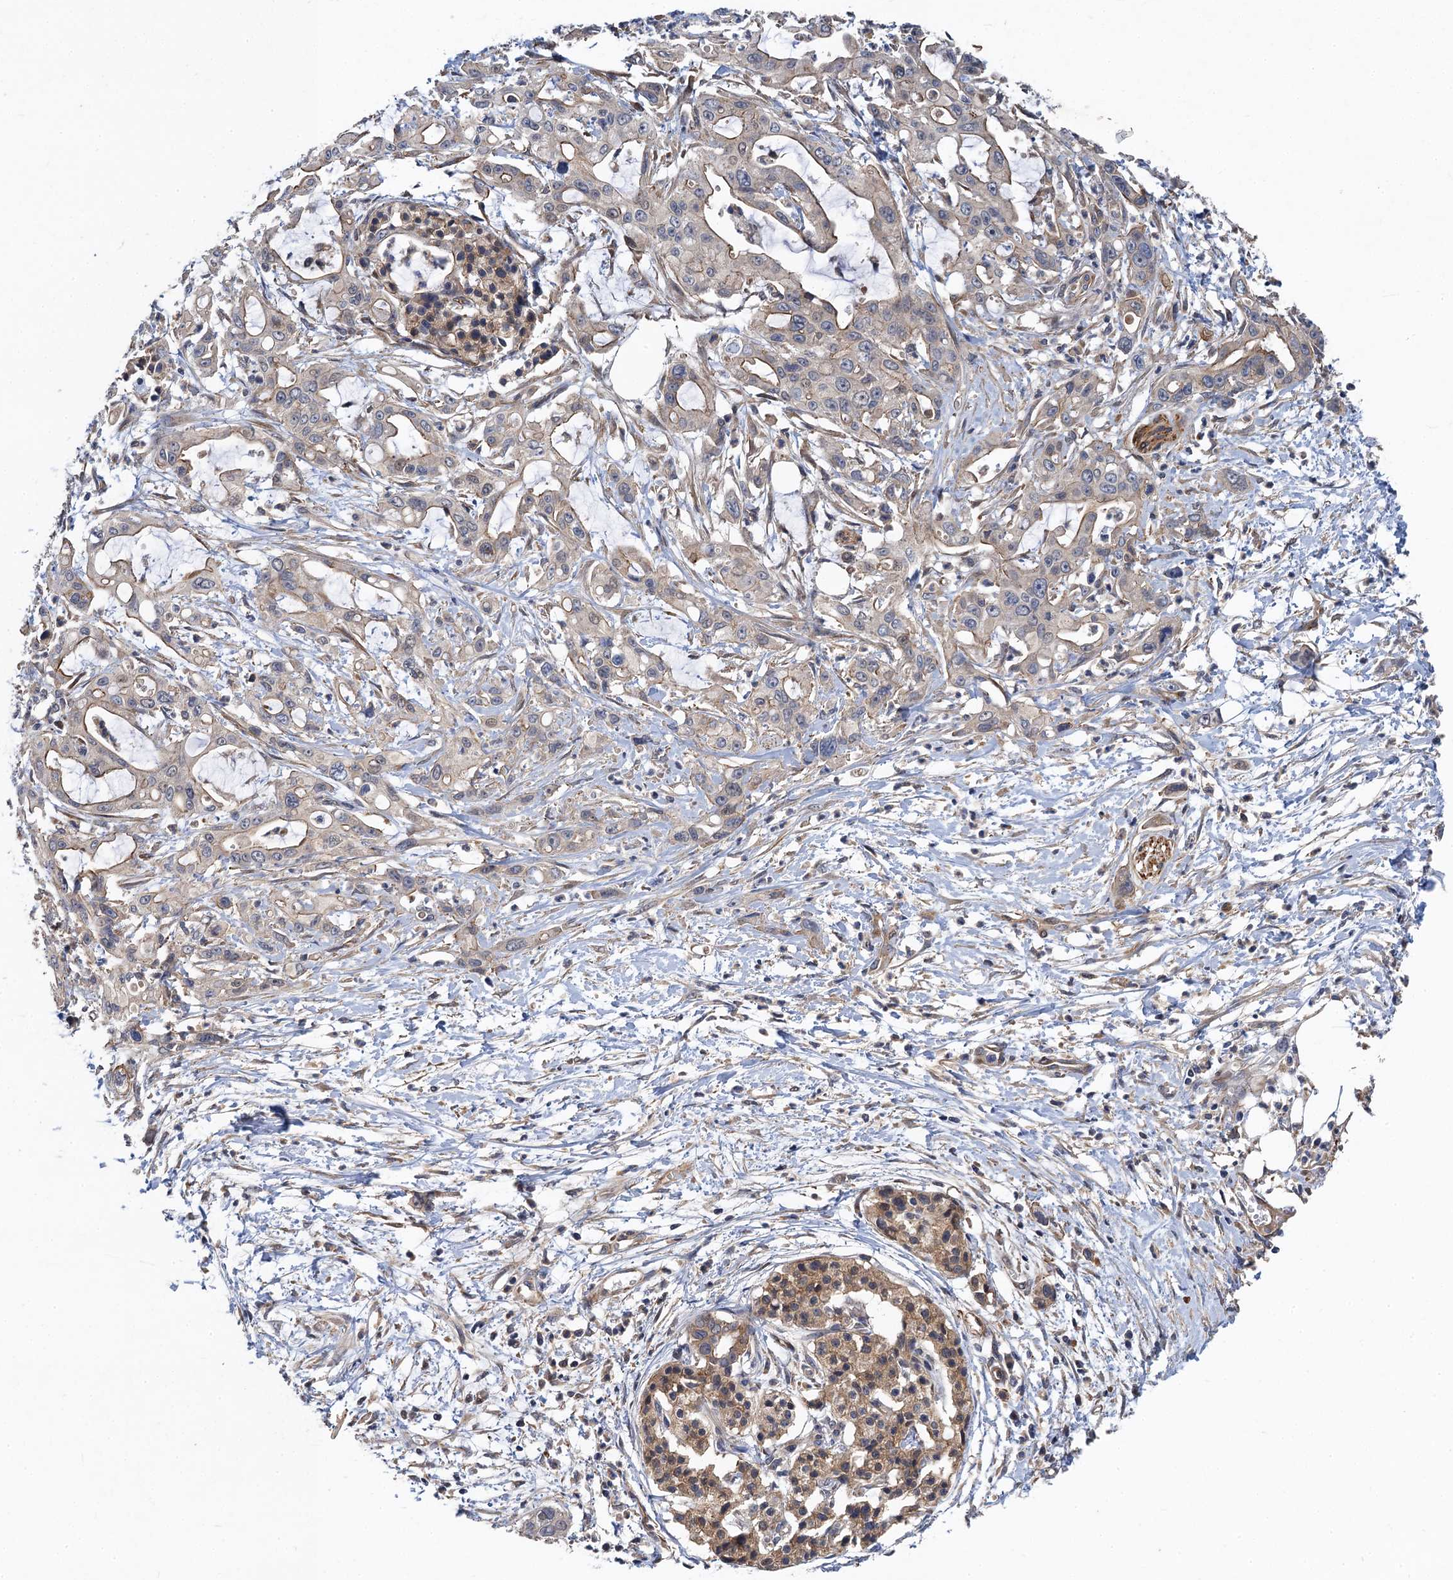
{"staining": {"intensity": "weak", "quantity": "<25%", "location": "cytoplasmic/membranous"}, "tissue": "pancreatic cancer", "cell_type": "Tumor cells", "image_type": "cancer", "snomed": [{"axis": "morphology", "description": "Adenocarcinoma, NOS"}, {"axis": "topography", "description": "Pancreas"}], "caption": "Adenocarcinoma (pancreatic) was stained to show a protein in brown. There is no significant positivity in tumor cells.", "gene": "PJA2", "patient": {"sex": "male", "age": 68}}